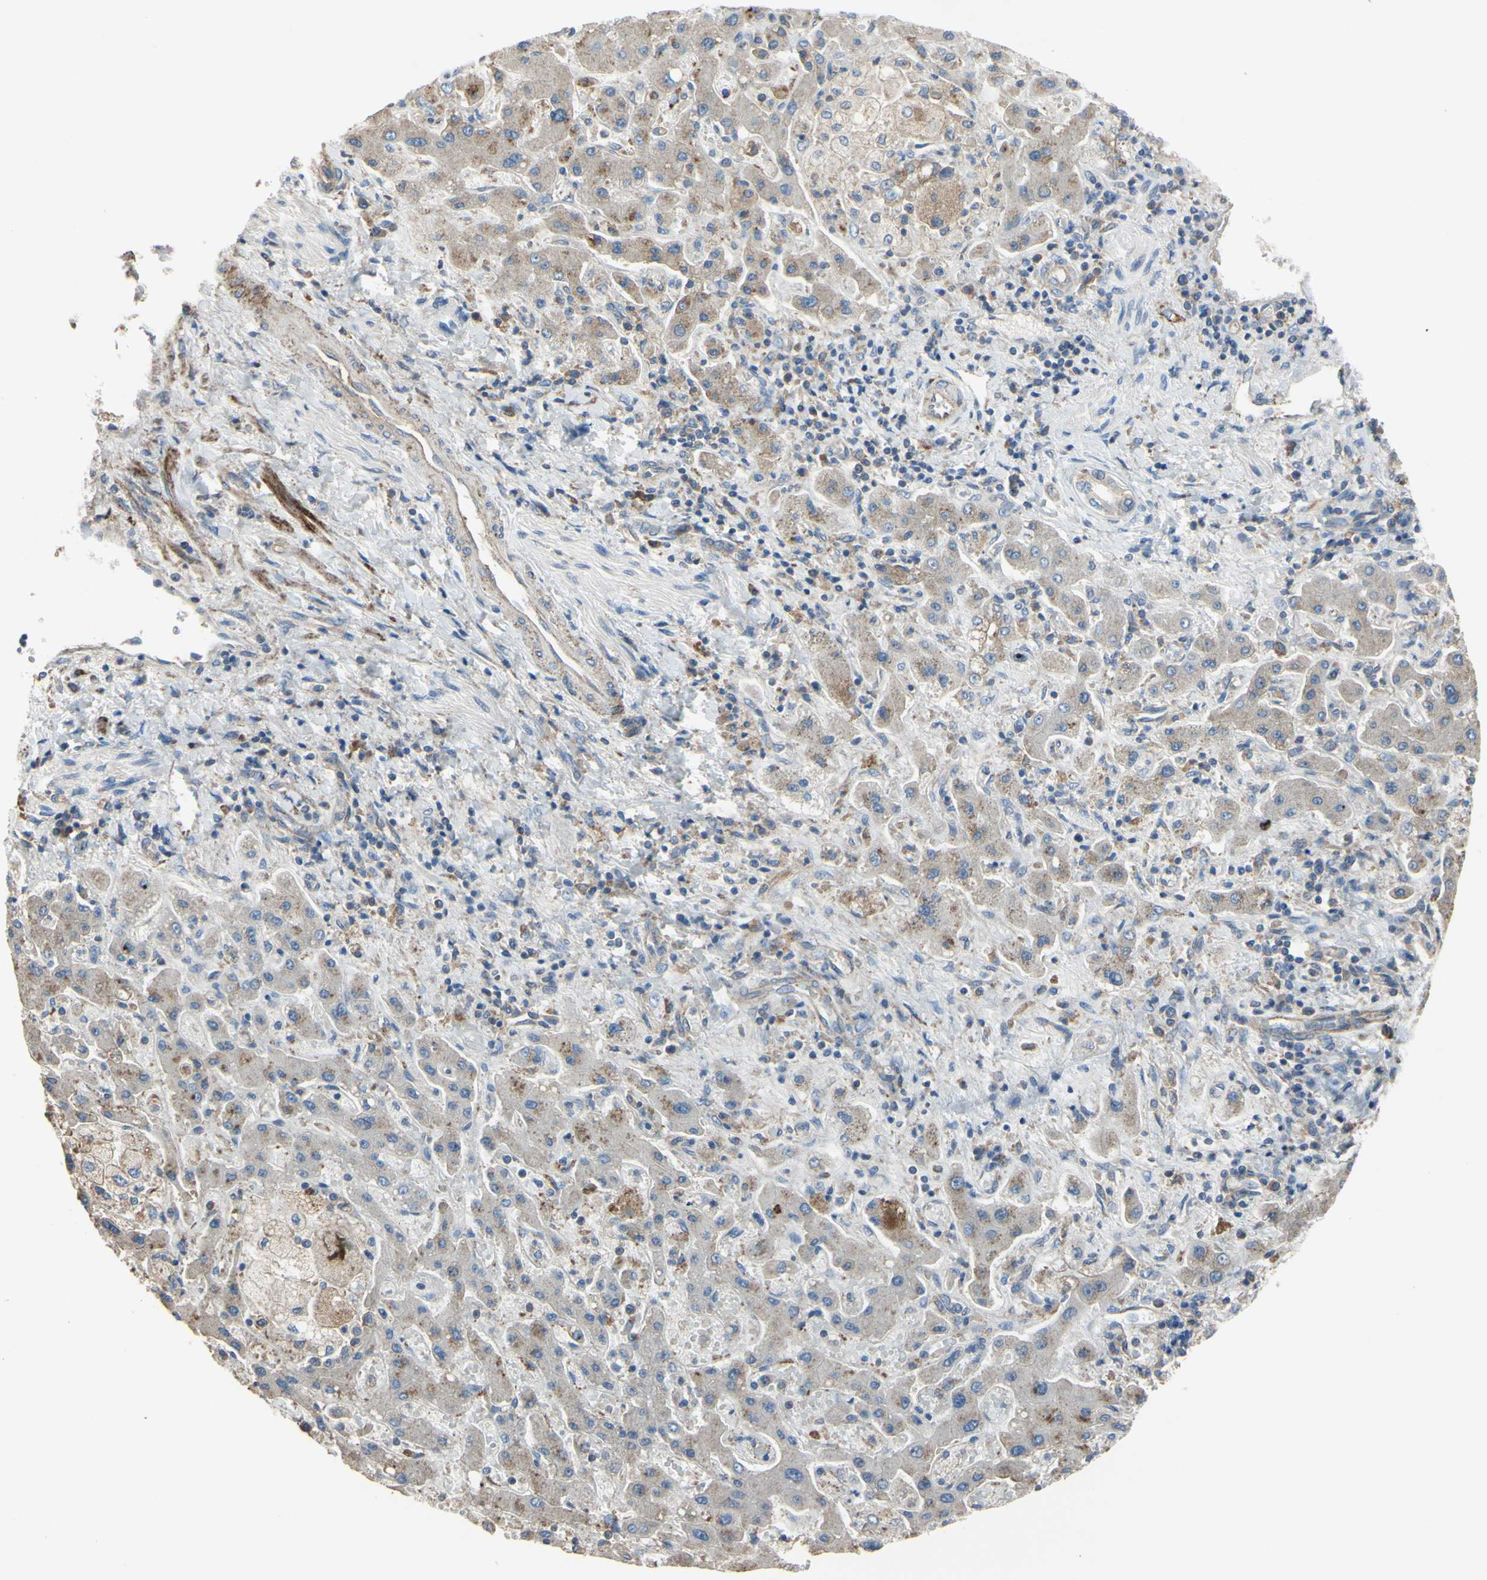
{"staining": {"intensity": "negative", "quantity": "none", "location": "none"}, "tissue": "liver cancer", "cell_type": "Tumor cells", "image_type": "cancer", "snomed": [{"axis": "morphology", "description": "Cholangiocarcinoma"}, {"axis": "topography", "description": "Liver"}], "caption": "The immunohistochemistry image has no significant expression in tumor cells of liver cancer tissue.", "gene": "BECN1", "patient": {"sex": "male", "age": 50}}